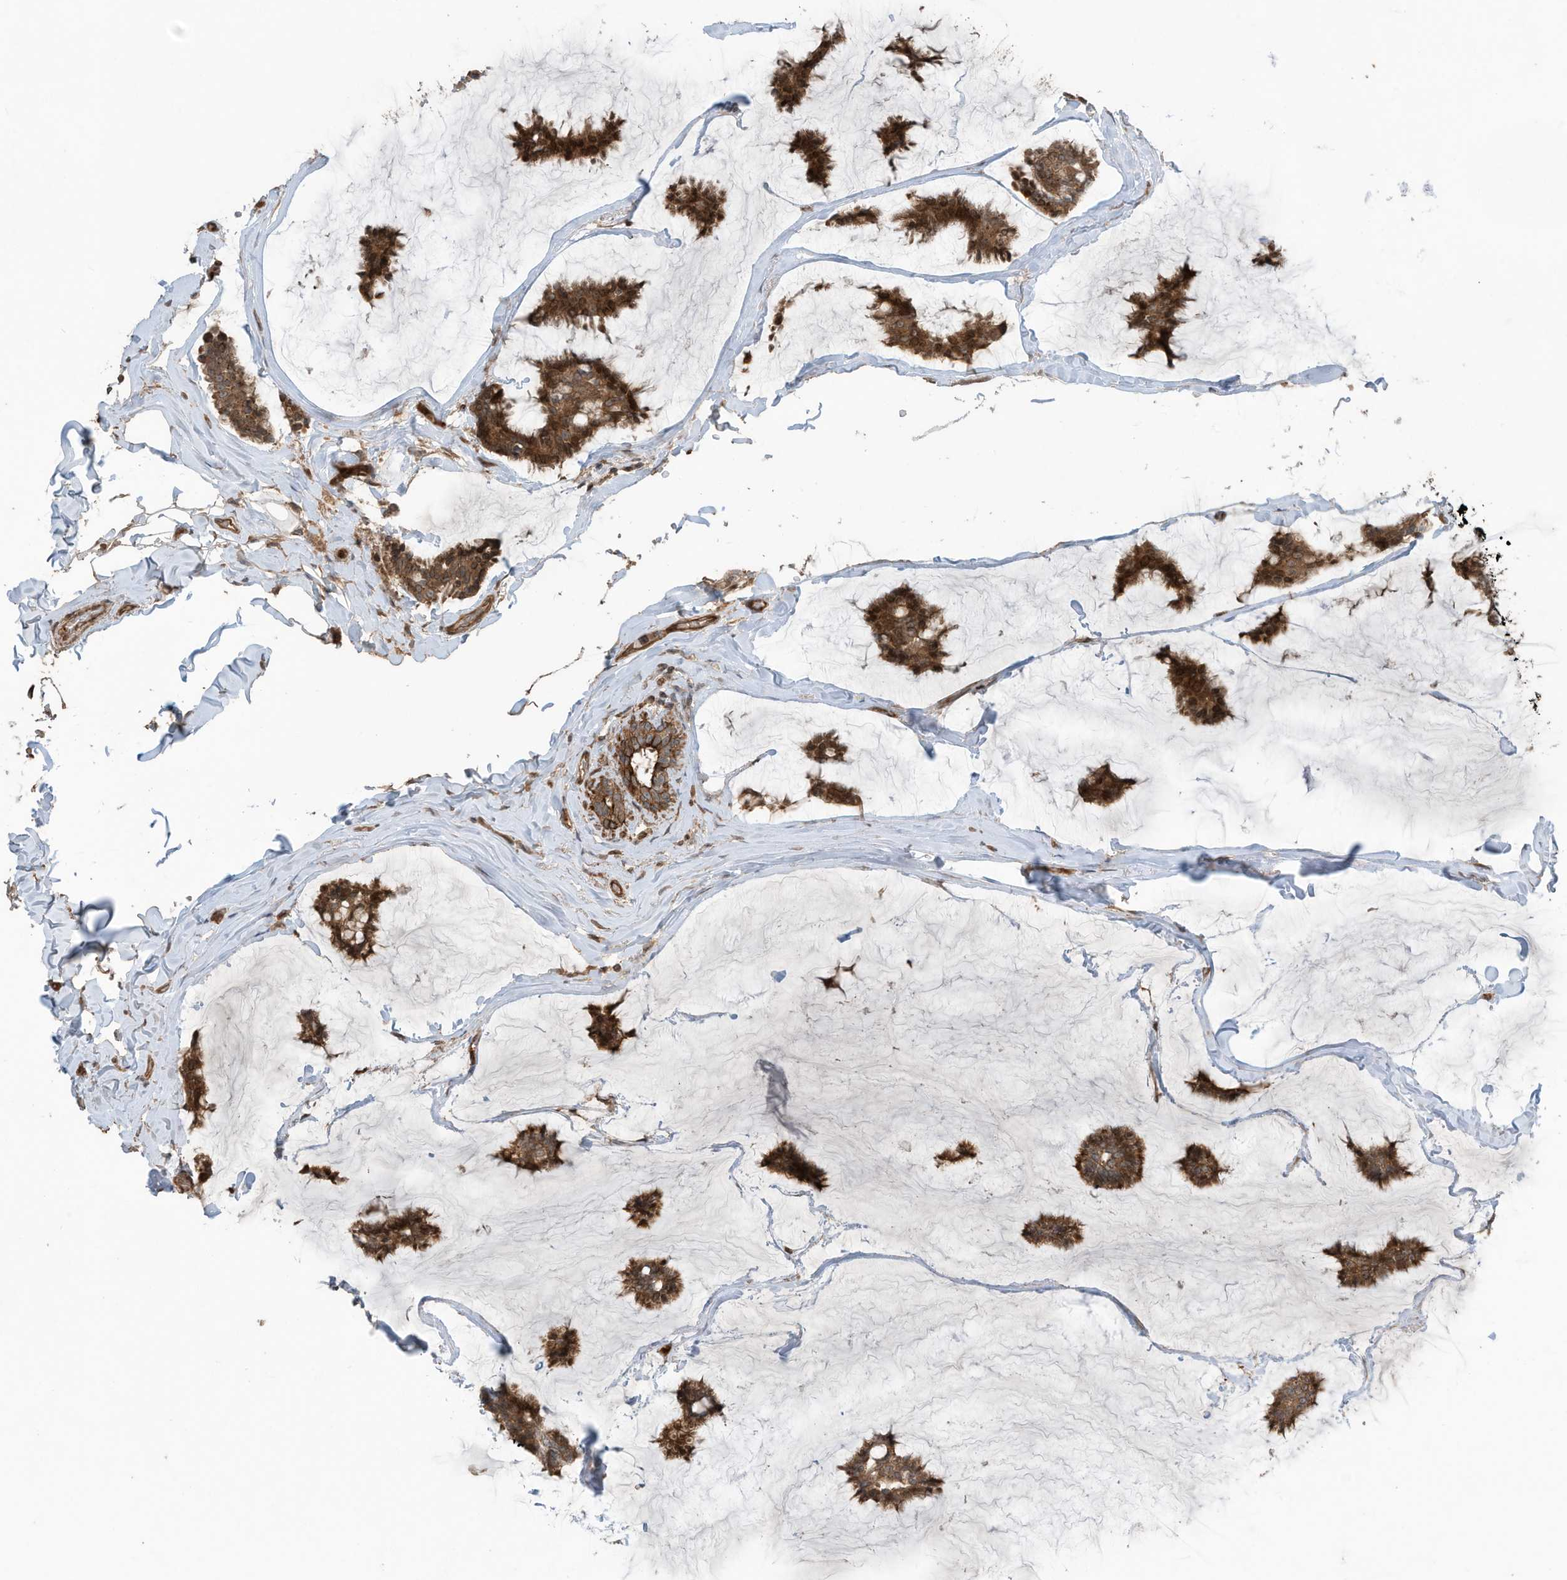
{"staining": {"intensity": "moderate", "quantity": ">75%", "location": "cytoplasmic/membranous"}, "tissue": "breast cancer", "cell_type": "Tumor cells", "image_type": "cancer", "snomed": [{"axis": "morphology", "description": "Duct carcinoma"}, {"axis": "topography", "description": "Breast"}], "caption": "The immunohistochemical stain shows moderate cytoplasmic/membranous expression in tumor cells of breast intraductal carcinoma tissue. Immunohistochemistry (ihc) stains the protein in brown and the nuclei are stained blue.", "gene": "ZNF653", "patient": {"sex": "female", "age": 93}}